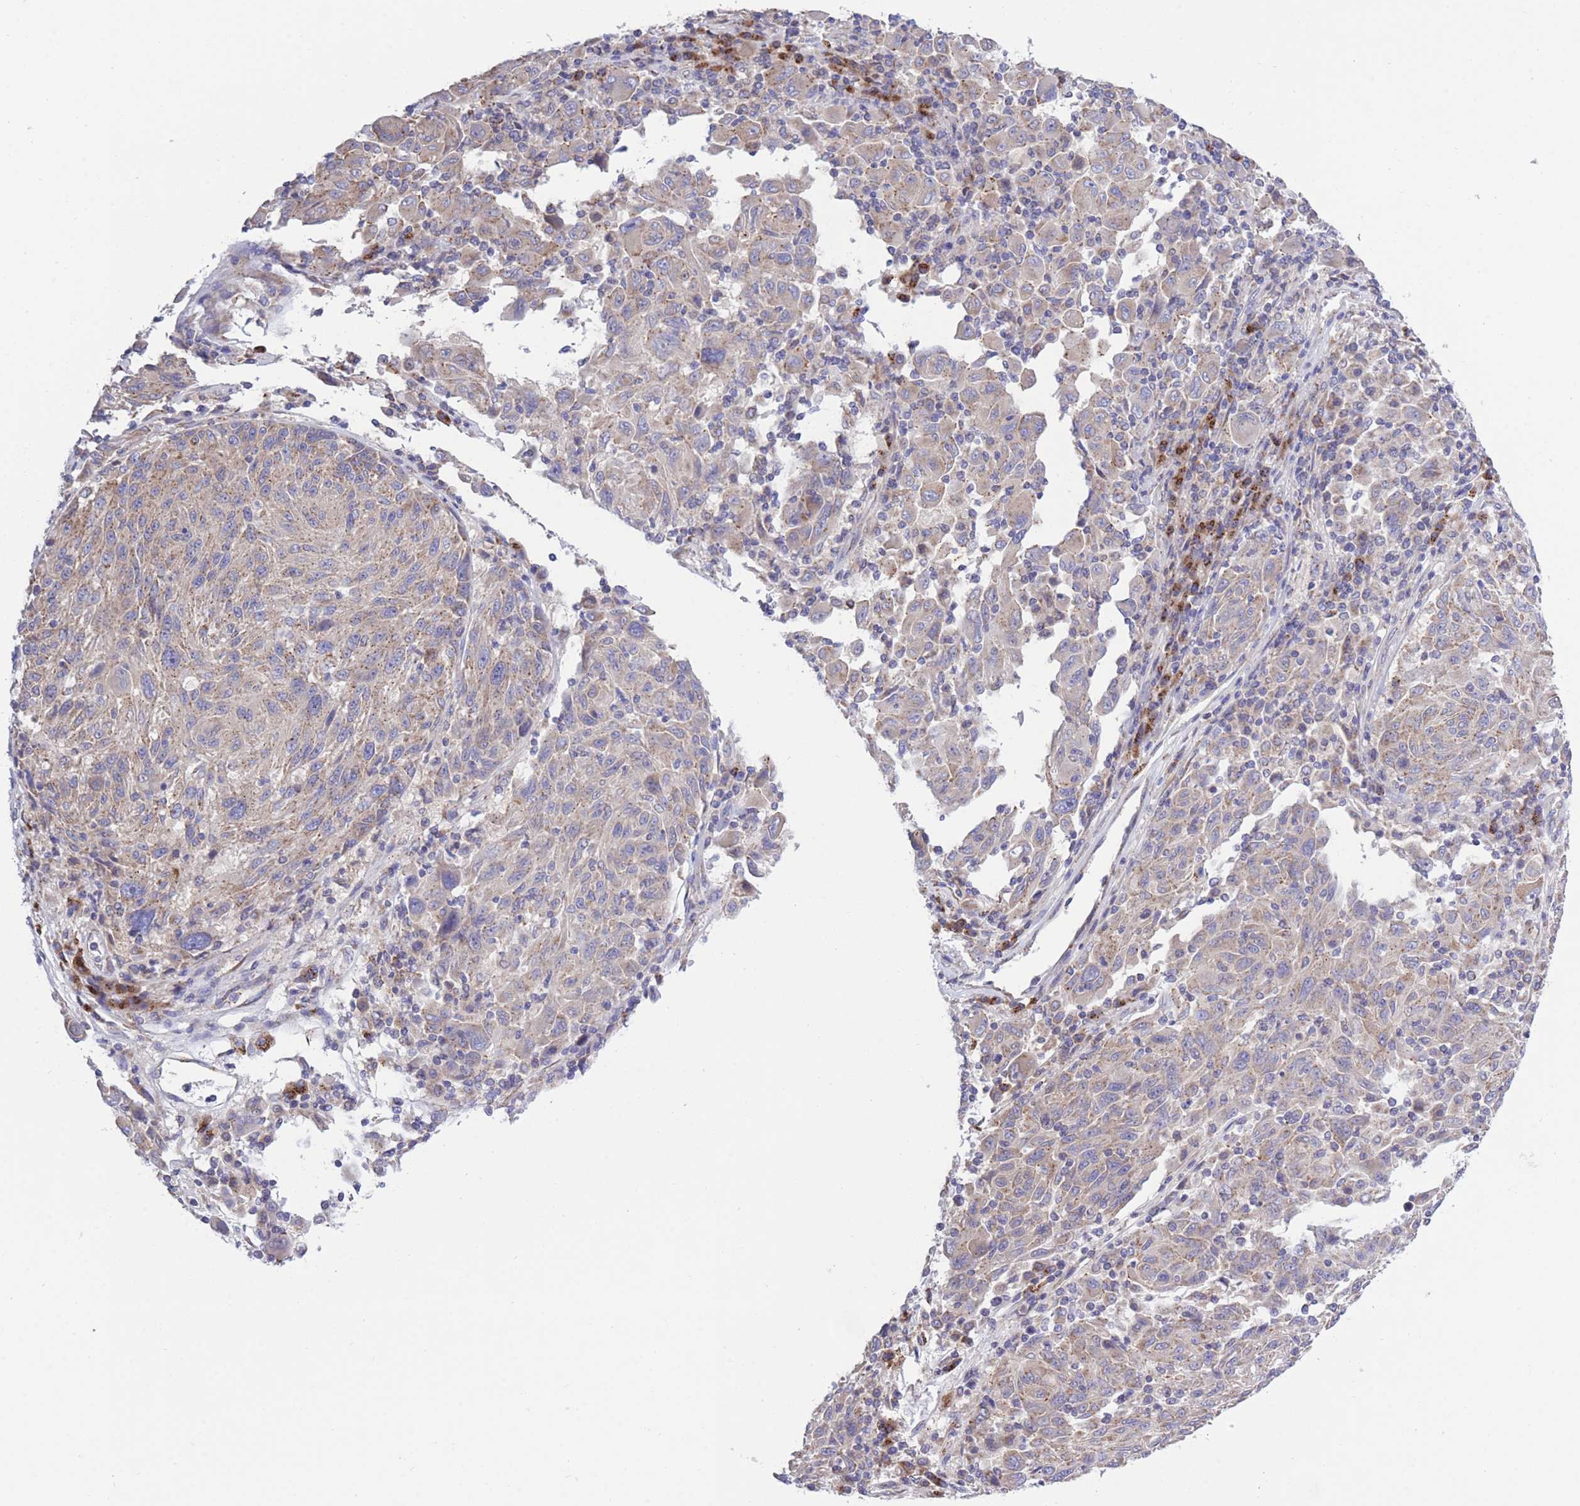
{"staining": {"intensity": "moderate", "quantity": "25%-75%", "location": "cytoplasmic/membranous"}, "tissue": "melanoma", "cell_type": "Tumor cells", "image_type": "cancer", "snomed": [{"axis": "morphology", "description": "Malignant melanoma, NOS"}, {"axis": "topography", "description": "Skin"}], "caption": "Protein expression analysis of human melanoma reveals moderate cytoplasmic/membranous staining in about 25%-75% of tumor cells.", "gene": "COPG2", "patient": {"sex": "male", "age": 53}}